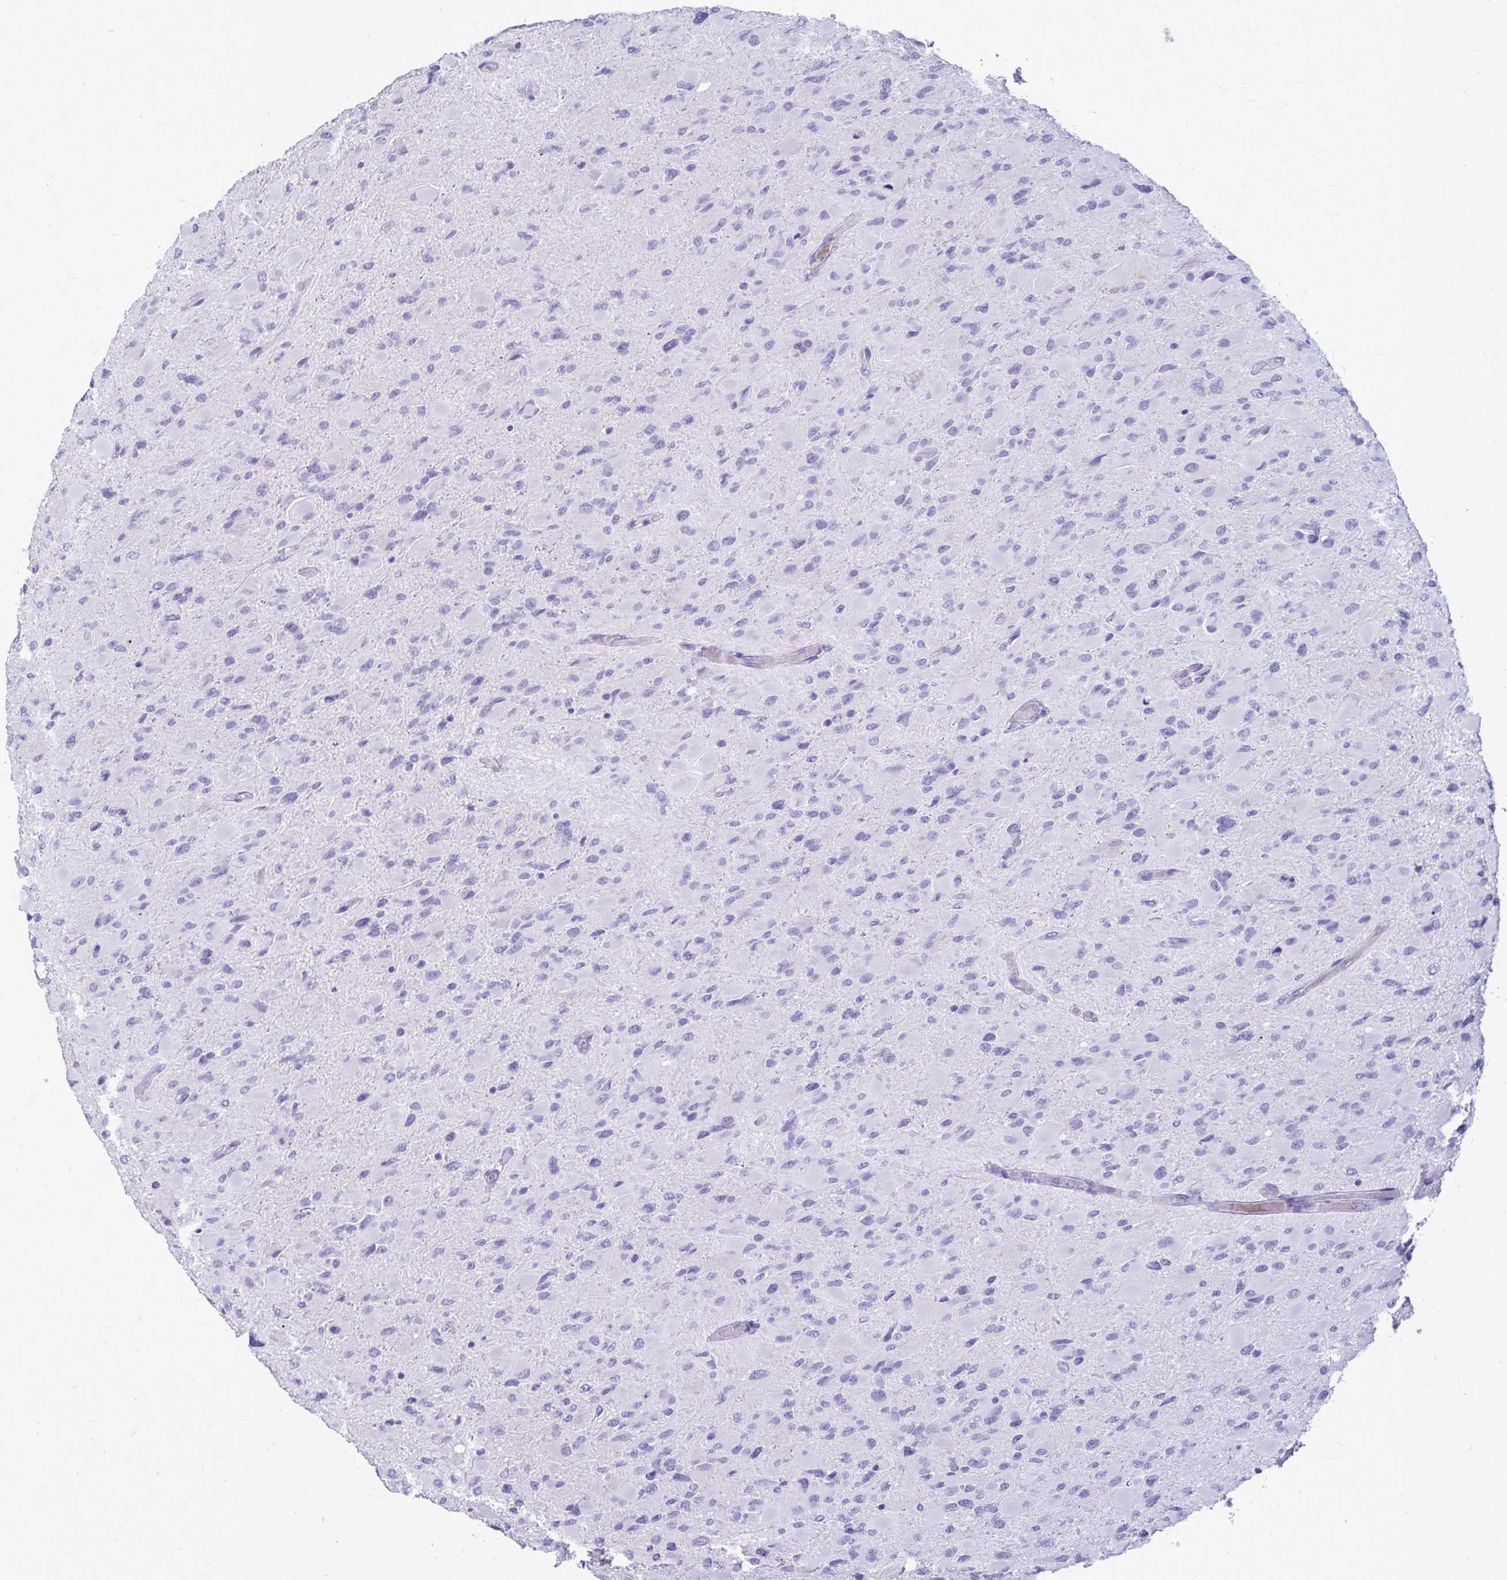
{"staining": {"intensity": "negative", "quantity": "none", "location": "none"}, "tissue": "glioma", "cell_type": "Tumor cells", "image_type": "cancer", "snomed": [{"axis": "morphology", "description": "Glioma, malignant, High grade"}, {"axis": "topography", "description": "Cerebral cortex"}], "caption": "Histopathology image shows no significant protein positivity in tumor cells of malignant high-grade glioma.", "gene": "NANOGNB", "patient": {"sex": "female", "age": 36}}